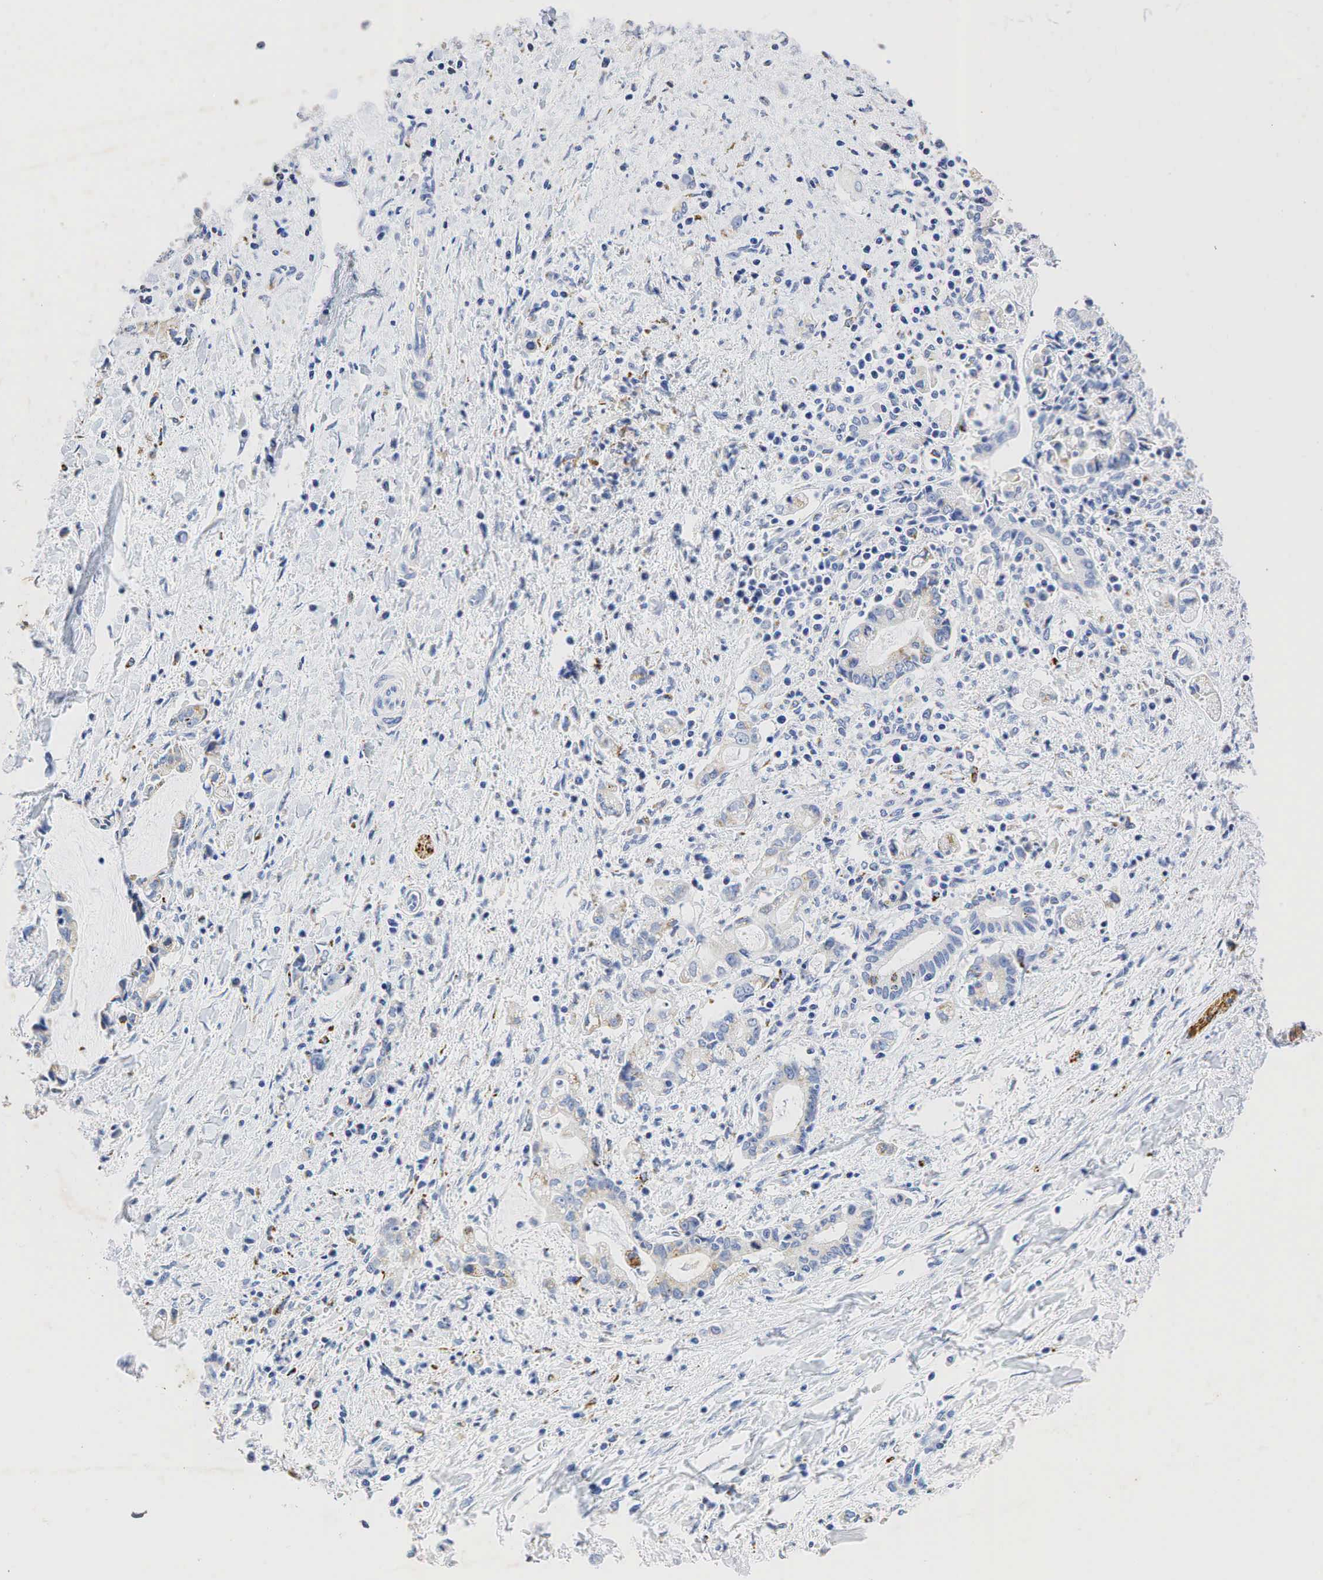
{"staining": {"intensity": "weak", "quantity": "25%-75%", "location": "cytoplasmic/membranous"}, "tissue": "liver cancer", "cell_type": "Tumor cells", "image_type": "cancer", "snomed": [{"axis": "morphology", "description": "Cholangiocarcinoma"}, {"axis": "topography", "description": "Liver"}], "caption": "An image of liver cancer stained for a protein exhibits weak cytoplasmic/membranous brown staining in tumor cells.", "gene": "SYP", "patient": {"sex": "male", "age": 57}}